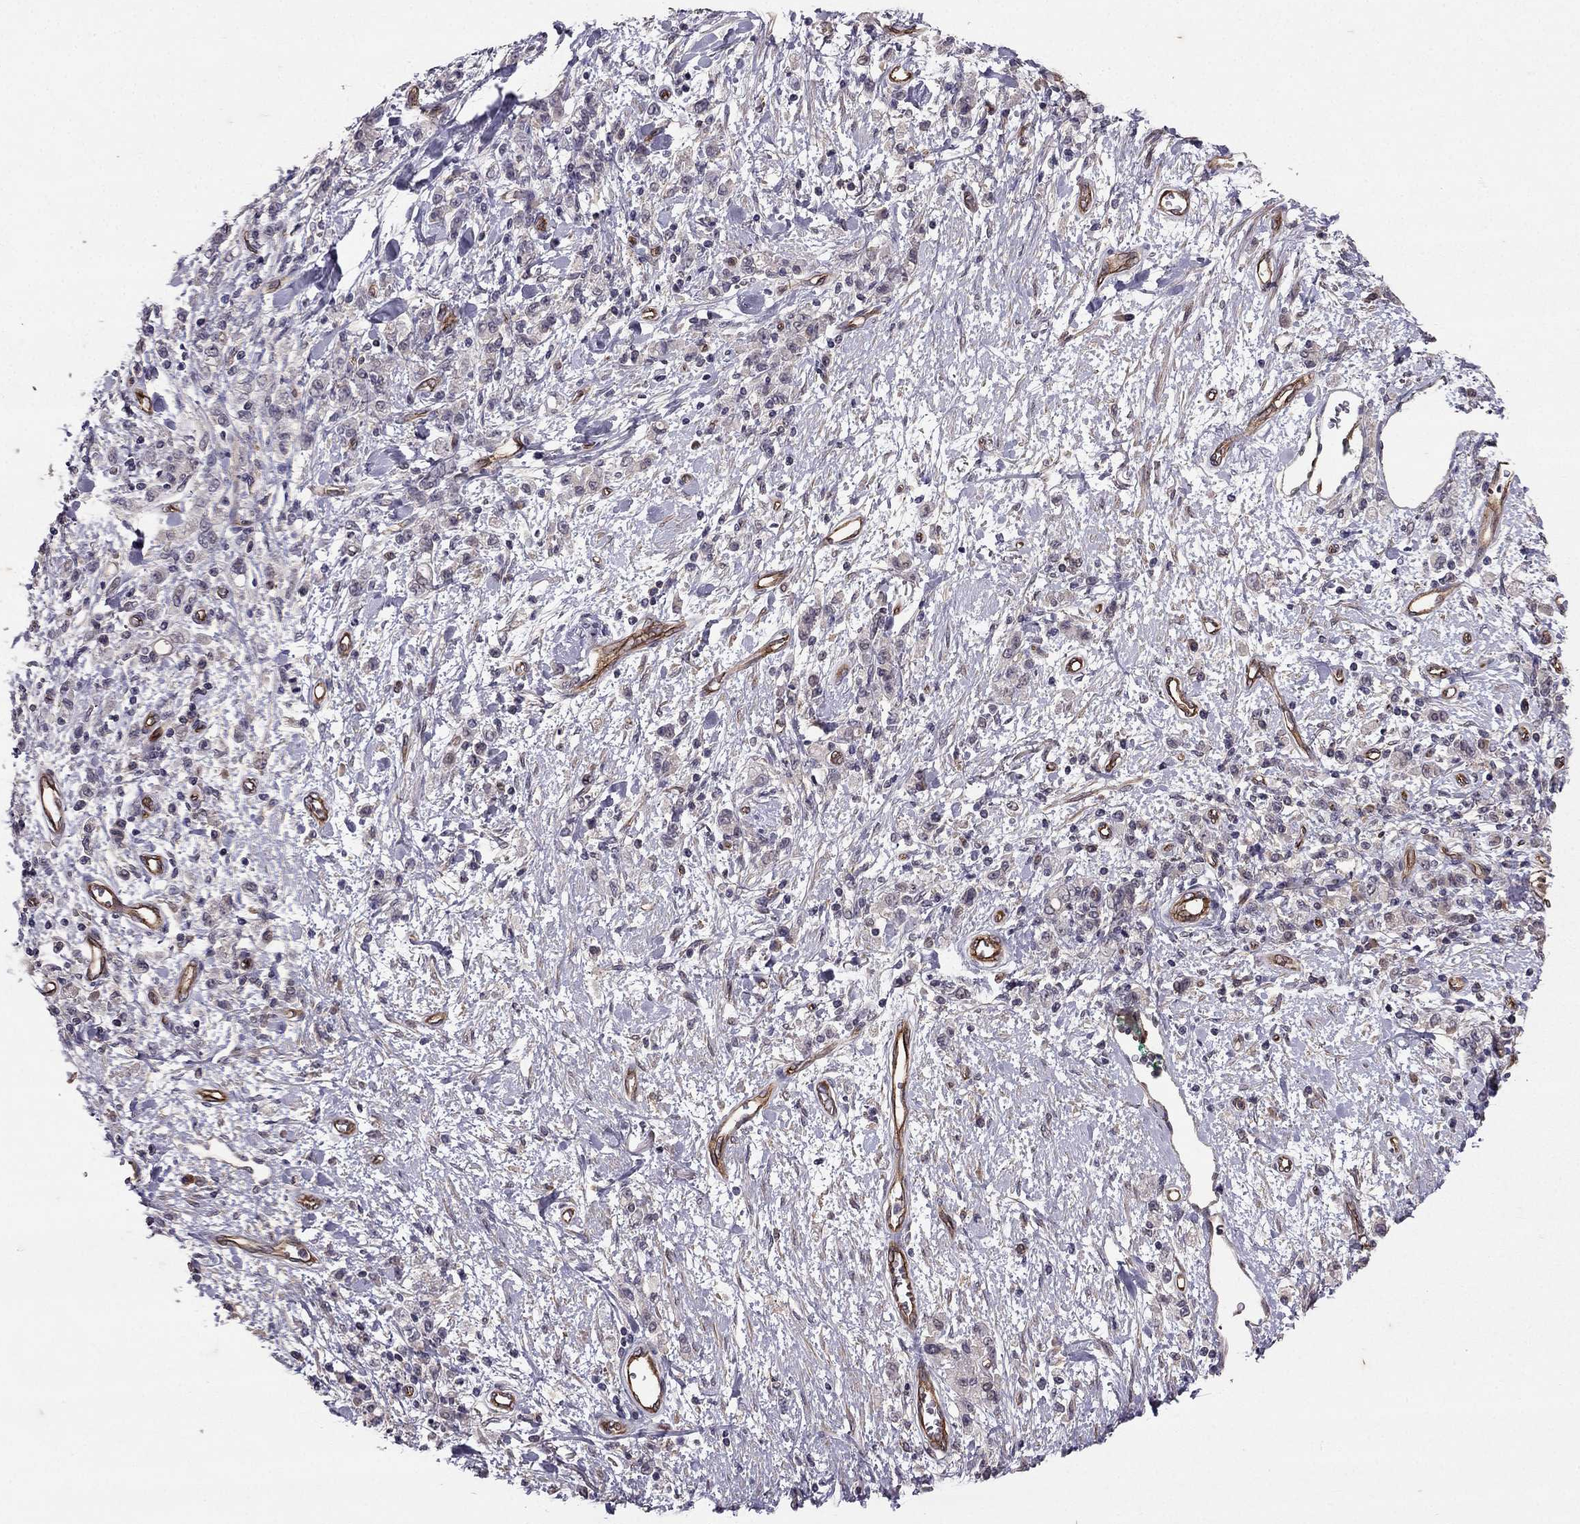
{"staining": {"intensity": "negative", "quantity": "none", "location": "none"}, "tissue": "stomach cancer", "cell_type": "Tumor cells", "image_type": "cancer", "snomed": [{"axis": "morphology", "description": "Adenocarcinoma, NOS"}, {"axis": "topography", "description": "Stomach"}], "caption": "Immunohistochemical staining of stomach cancer displays no significant positivity in tumor cells.", "gene": "RASIP1", "patient": {"sex": "male", "age": 77}}